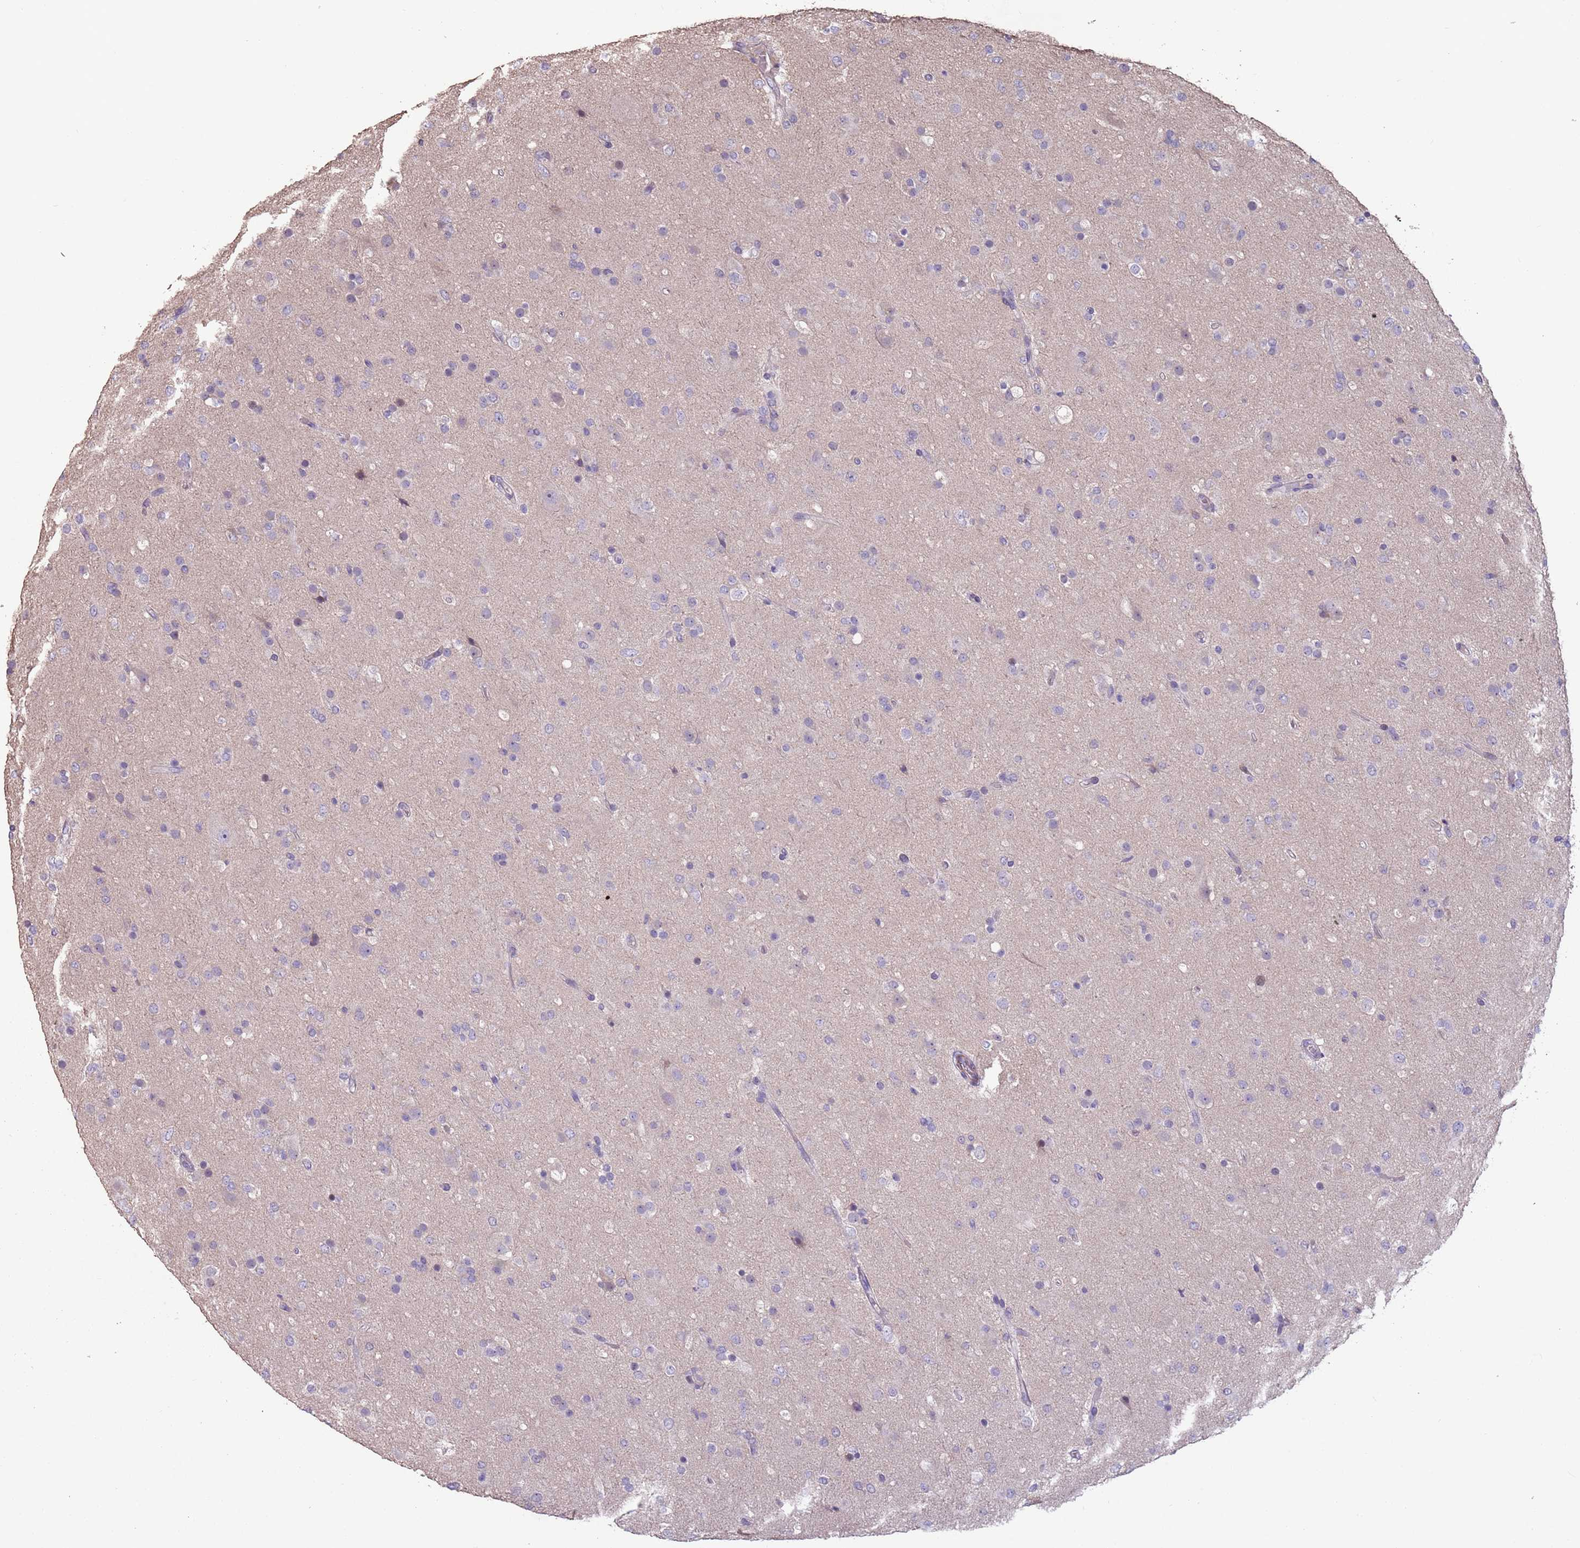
{"staining": {"intensity": "negative", "quantity": "none", "location": "none"}, "tissue": "glioma", "cell_type": "Tumor cells", "image_type": "cancer", "snomed": [{"axis": "morphology", "description": "Glioma, malignant, Low grade"}, {"axis": "topography", "description": "Brain"}], "caption": "Low-grade glioma (malignant) was stained to show a protein in brown. There is no significant positivity in tumor cells. (DAB (3,3'-diaminobenzidine) IHC, high magnification).", "gene": "MBD3L1", "patient": {"sex": "male", "age": 65}}